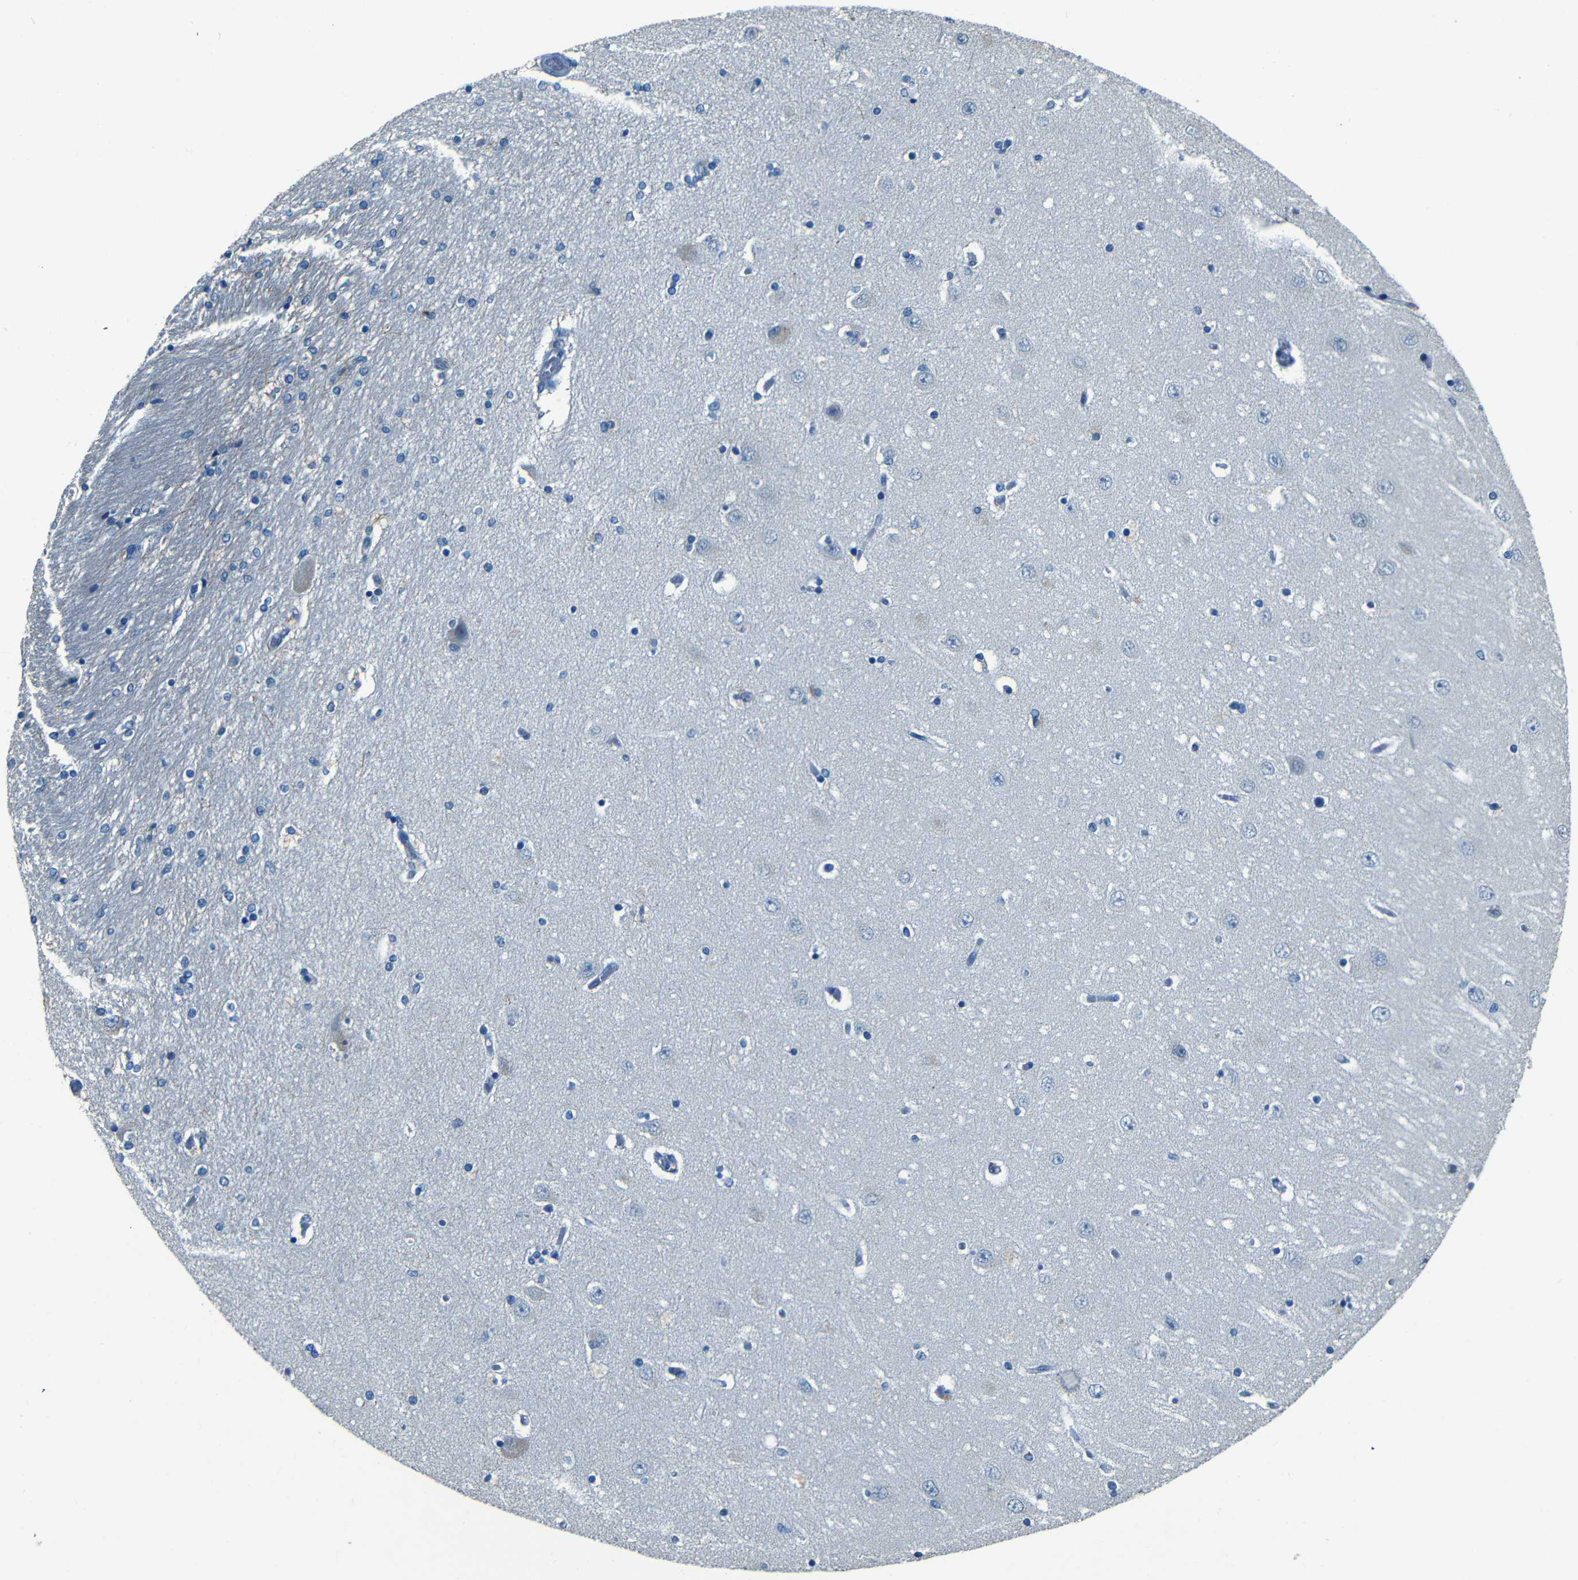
{"staining": {"intensity": "negative", "quantity": "none", "location": "none"}, "tissue": "hippocampus", "cell_type": "Glial cells", "image_type": "normal", "snomed": [{"axis": "morphology", "description": "Normal tissue, NOS"}, {"axis": "topography", "description": "Hippocampus"}], "caption": "An image of human hippocampus is negative for staining in glial cells.", "gene": "ZMAT1", "patient": {"sex": "female", "age": 54}}